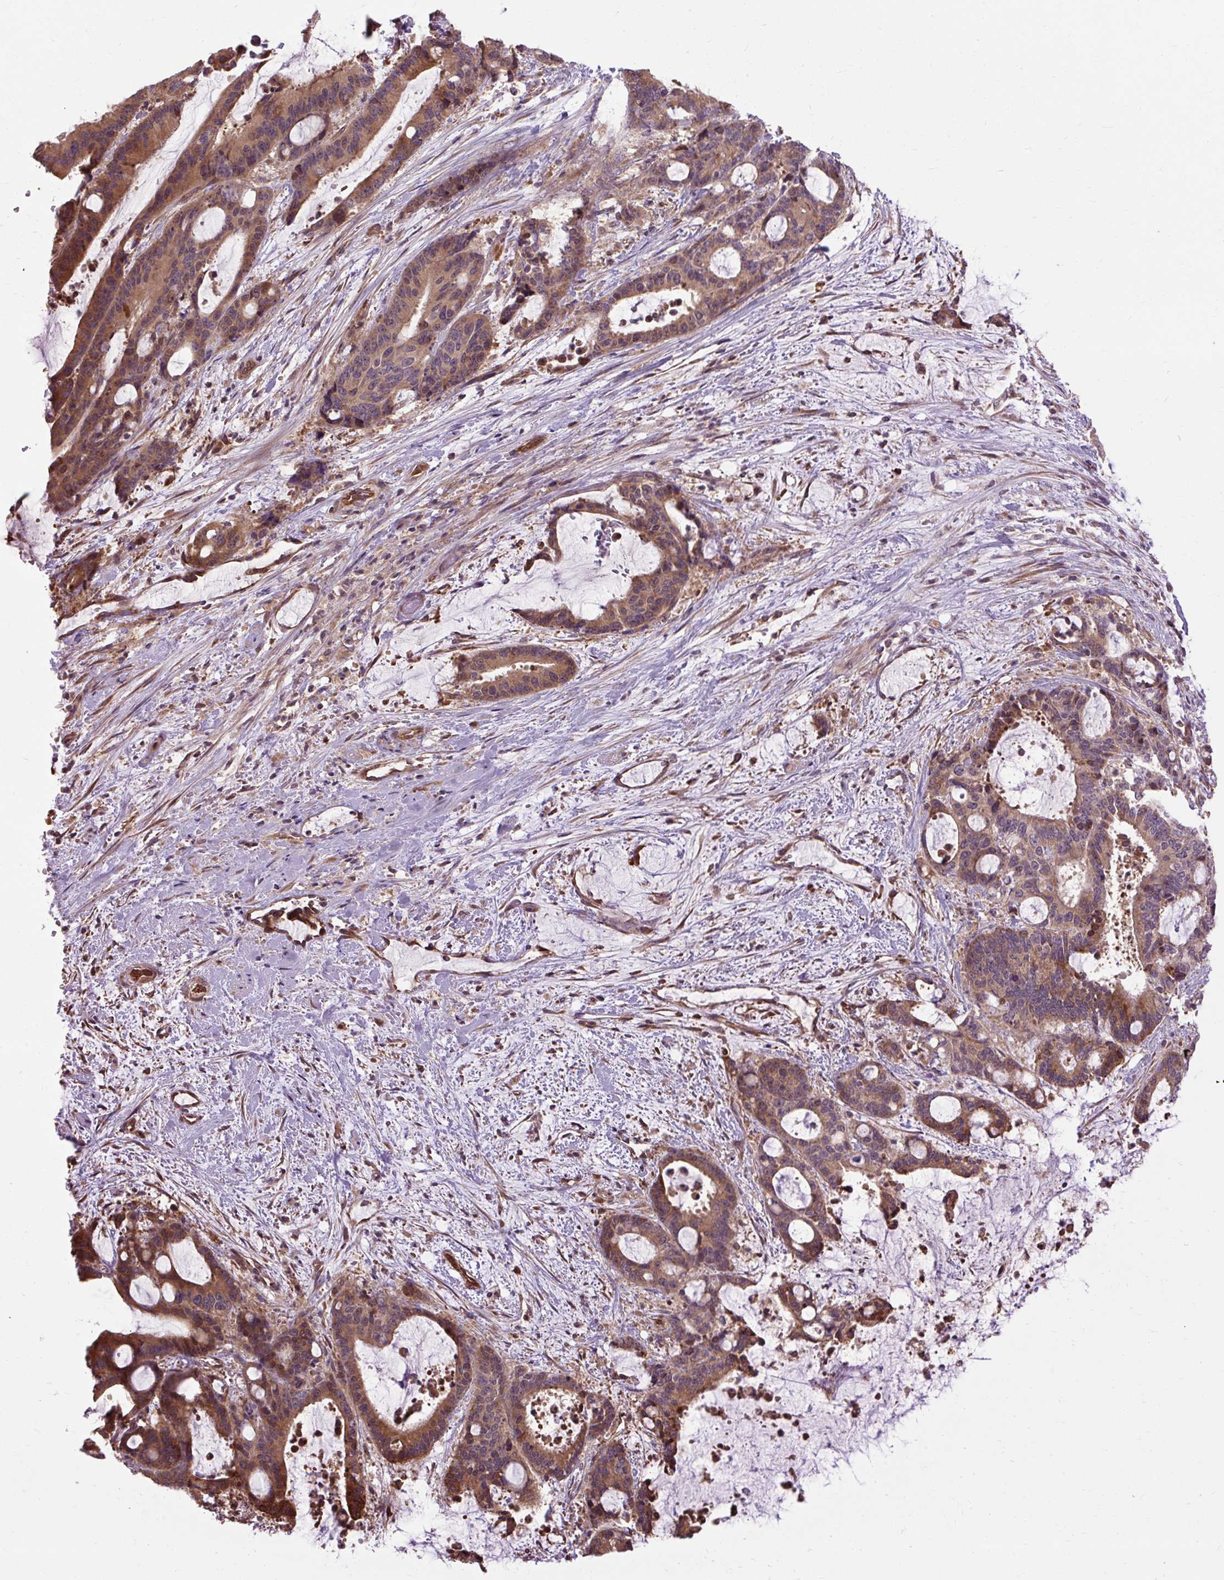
{"staining": {"intensity": "moderate", "quantity": ">75%", "location": "cytoplasmic/membranous"}, "tissue": "liver cancer", "cell_type": "Tumor cells", "image_type": "cancer", "snomed": [{"axis": "morphology", "description": "Normal tissue, NOS"}, {"axis": "morphology", "description": "Cholangiocarcinoma"}, {"axis": "topography", "description": "Liver"}, {"axis": "topography", "description": "Peripheral nerve tissue"}], "caption": "Immunohistochemistry staining of liver cholangiocarcinoma, which shows medium levels of moderate cytoplasmic/membranous staining in approximately >75% of tumor cells indicating moderate cytoplasmic/membranous protein expression. The staining was performed using DAB (brown) for protein detection and nuclei were counterstained in hematoxylin (blue).", "gene": "FLRT1", "patient": {"sex": "female", "age": 73}}